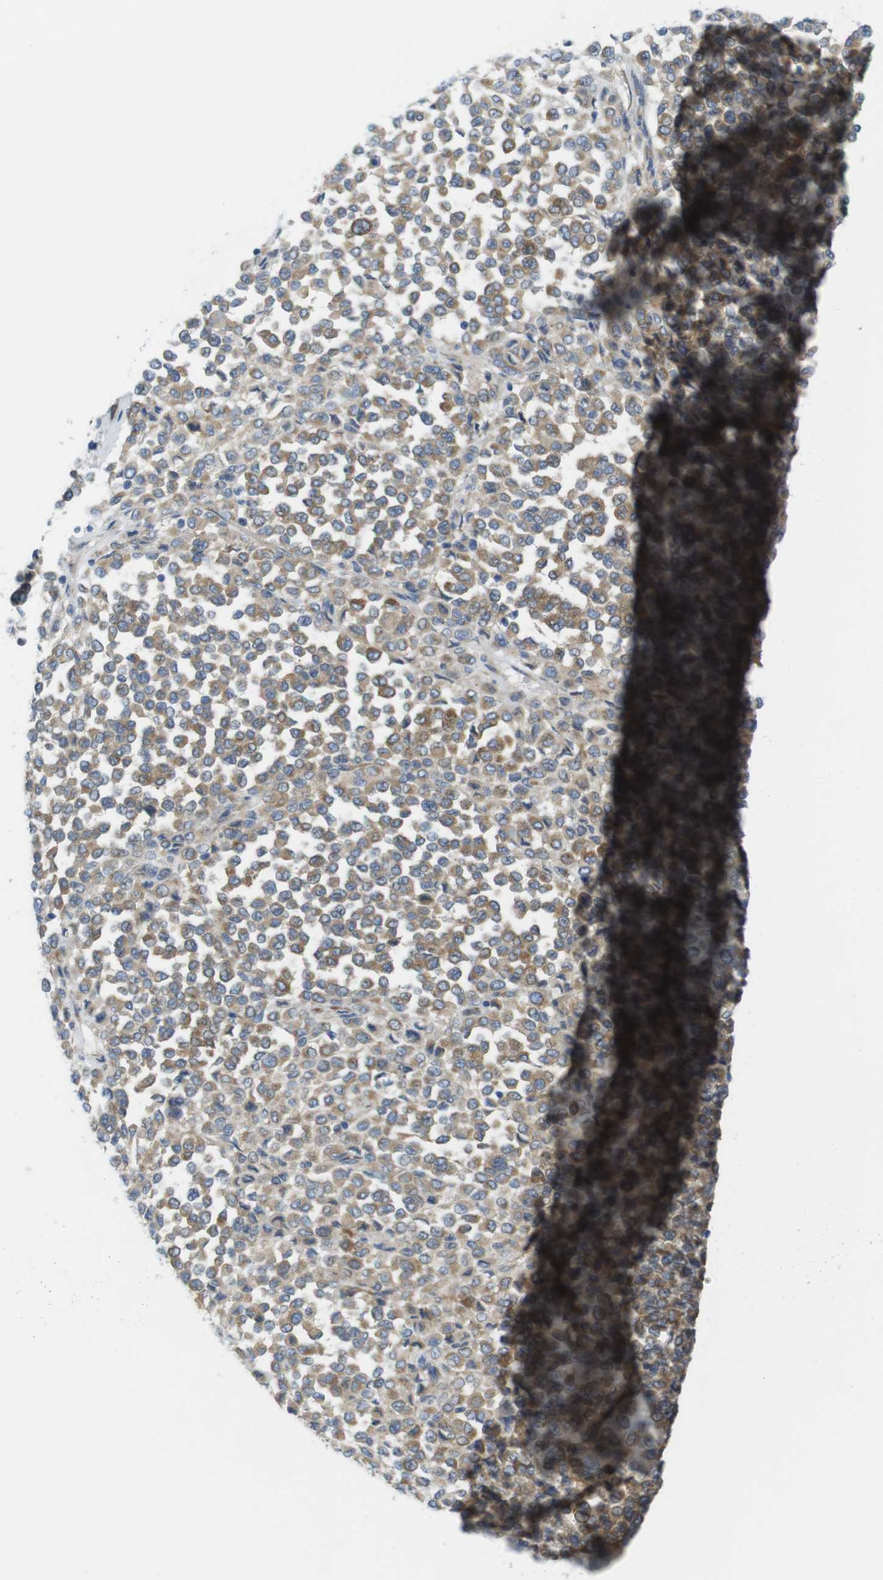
{"staining": {"intensity": "moderate", "quantity": ">75%", "location": "cytoplasmic/membranous"}, "tissue": "melanoma", "cell_type": "Tumor cells", "image_type": "cancer", "snomed": [{"axis": "morphology", "description": "Malignant melanoma, Metastatic site"}, {"axis": "topography", "description": "Pancreas"}], "caption": "Malignant melanoma (metastatic site) was stained to show a protein in brown. There is medium levels of moderate cytoplasmic/membranous positivity in approximately >75% of tumor cells.", "gene": "TMEM234", "patient": {"sex": "female", "age": 30}}